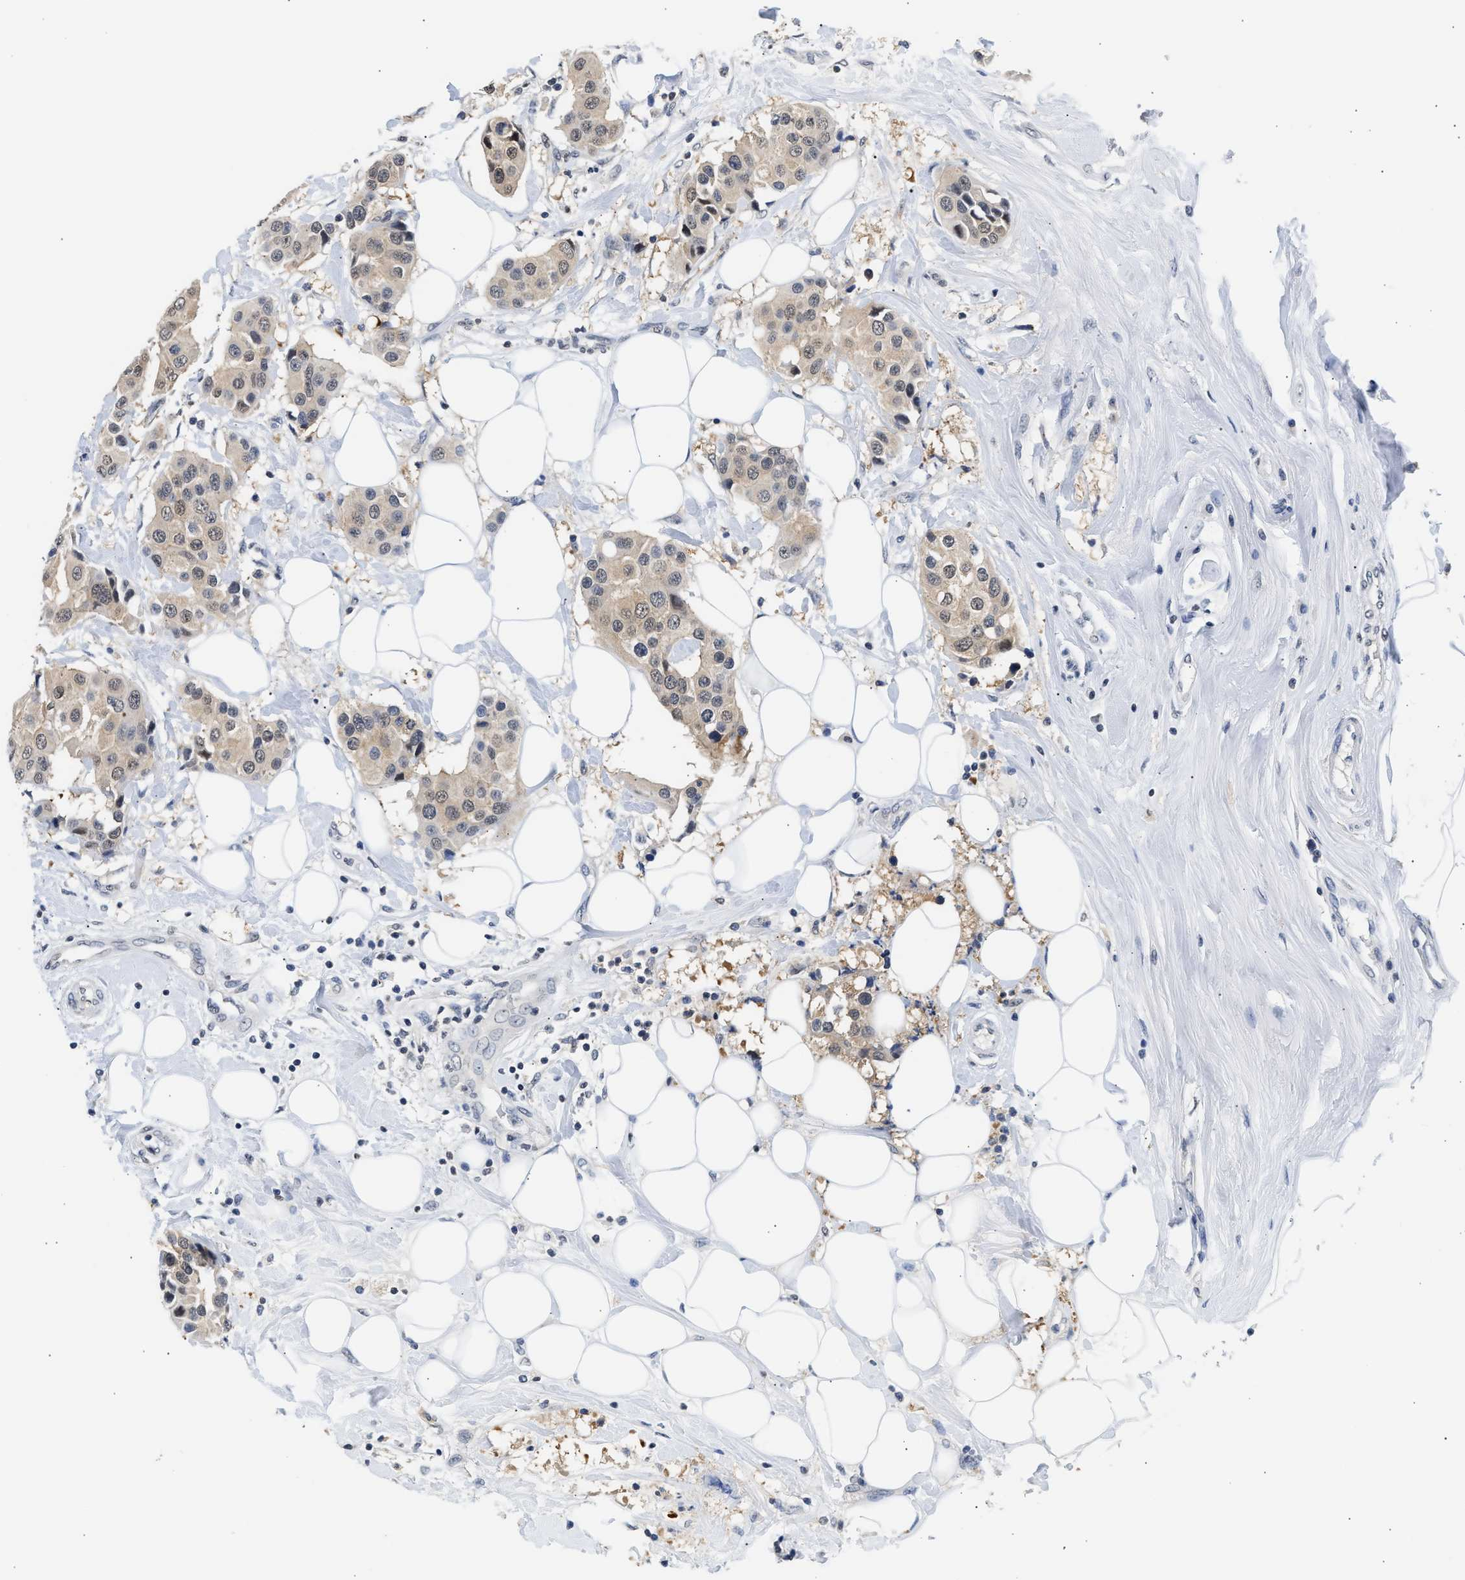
{"staining": {"intensity": "weak", "quantity": ">75%", "location": "cytoplasmic/membranous,nuclear"}, "tissue": "breast cancer", "cell_type": "Tumor cells", "image_type": "cancer", "snomed": [{"axis": "morphology", "description": "Normal tissue, NOS"}, {"axis": "morphology", "description": "Duct carcinoma"}, {"axis": "topography", "description": "Breast"}], "caption": "This micrograph reveals immunohistochemistry staining of human breast invasive ductal carcinoma, with low weak cytoplasmic/membranous and nuclear expression in about >75% of tumor cells.", "gene": "PPM1L", "patient": {"sex": "female", "age": 39}}